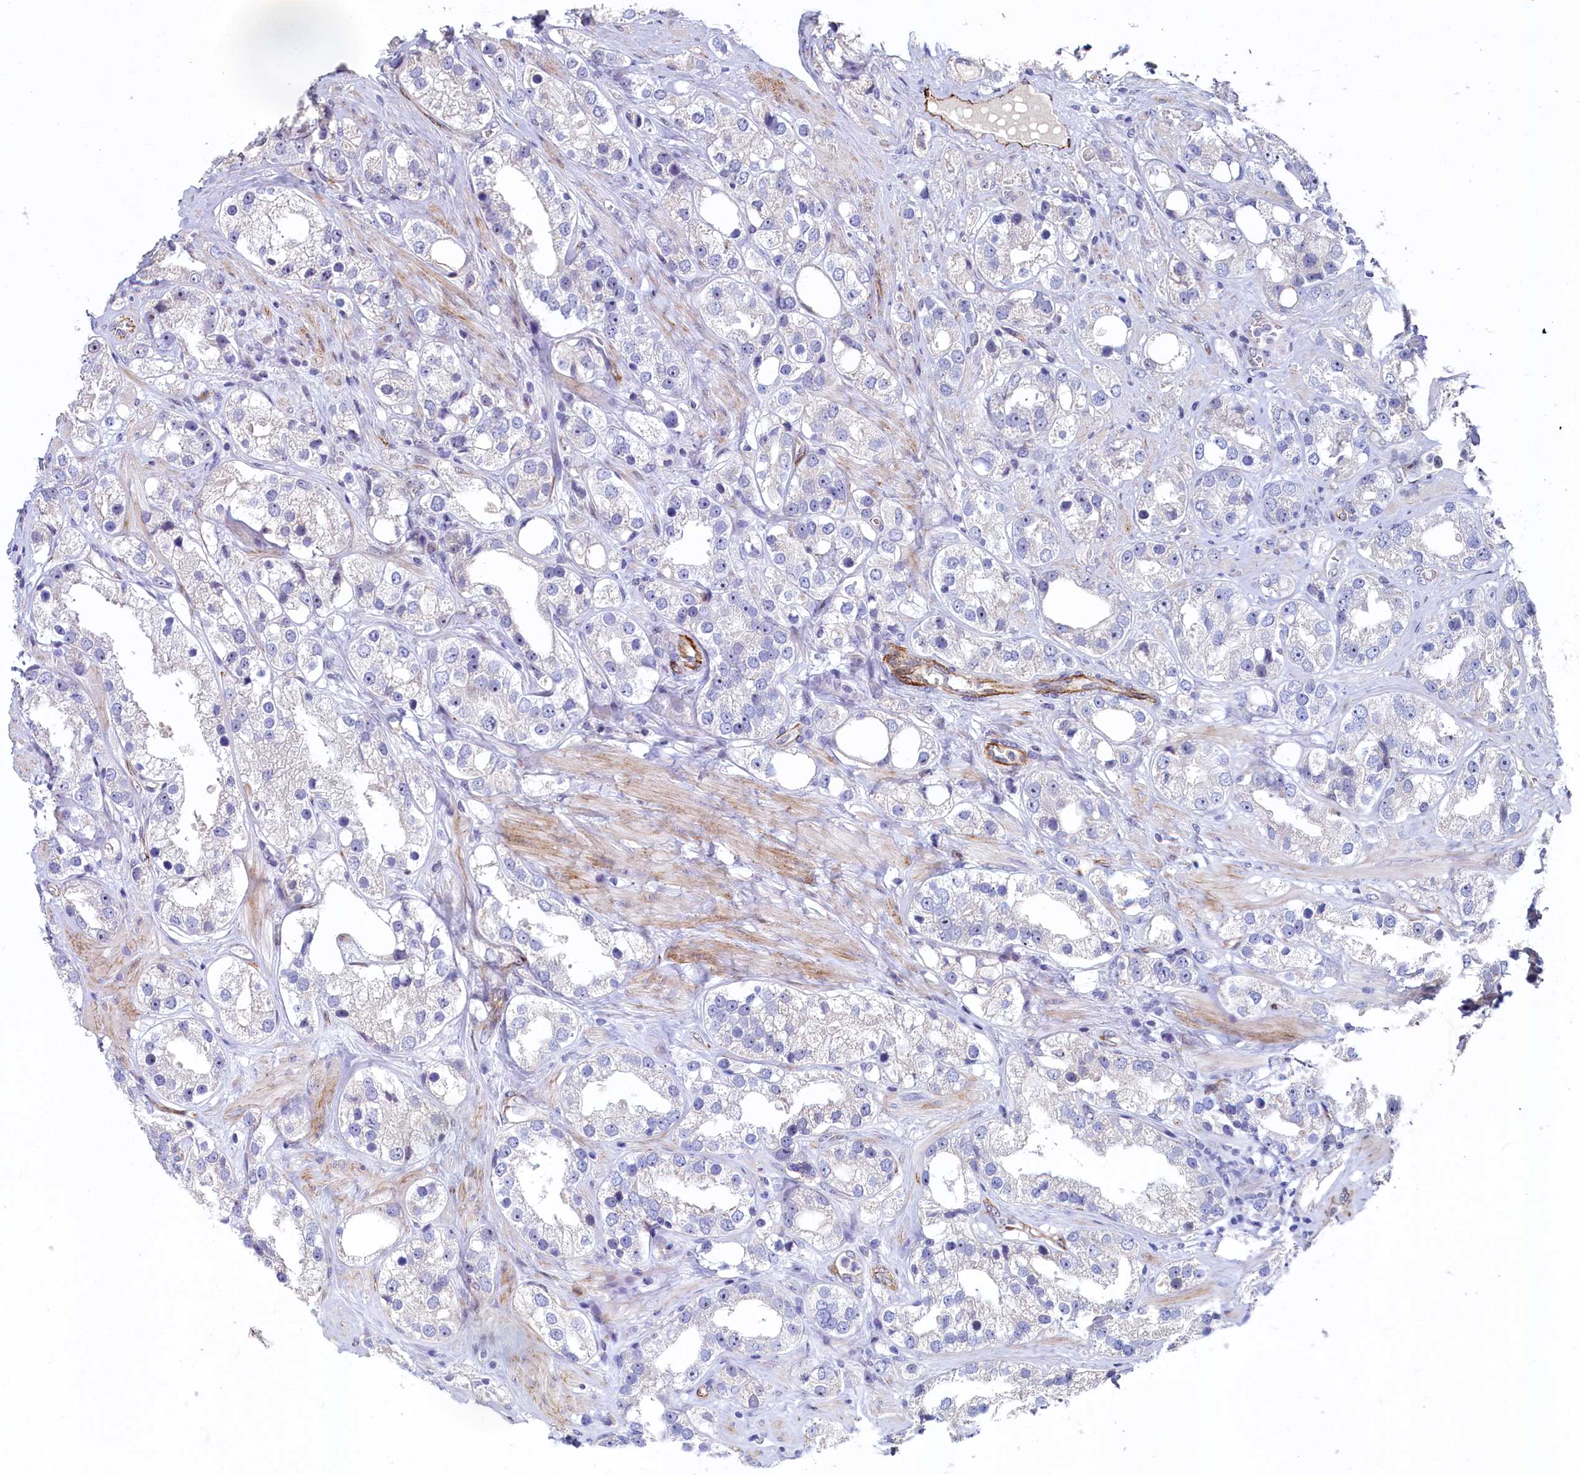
{"staining": {"intensity": "negative", "quantity": "none", "location": "none"}, "tissue": "prostate cancer", "cell_type": "Tumor cells", "image_type": "cancer", "snomed": [{"axis": "morphology", "description": "Adenocarcinoma, NOS"}, {"axis": "topography", "description": "Prostate"}], "caption": "The histopathology image shows no significant staining in tumor cells of adenocarcinoma (prostate).", "gene": "ASXL3", "patient": {"sex": "male", "age": 79}}